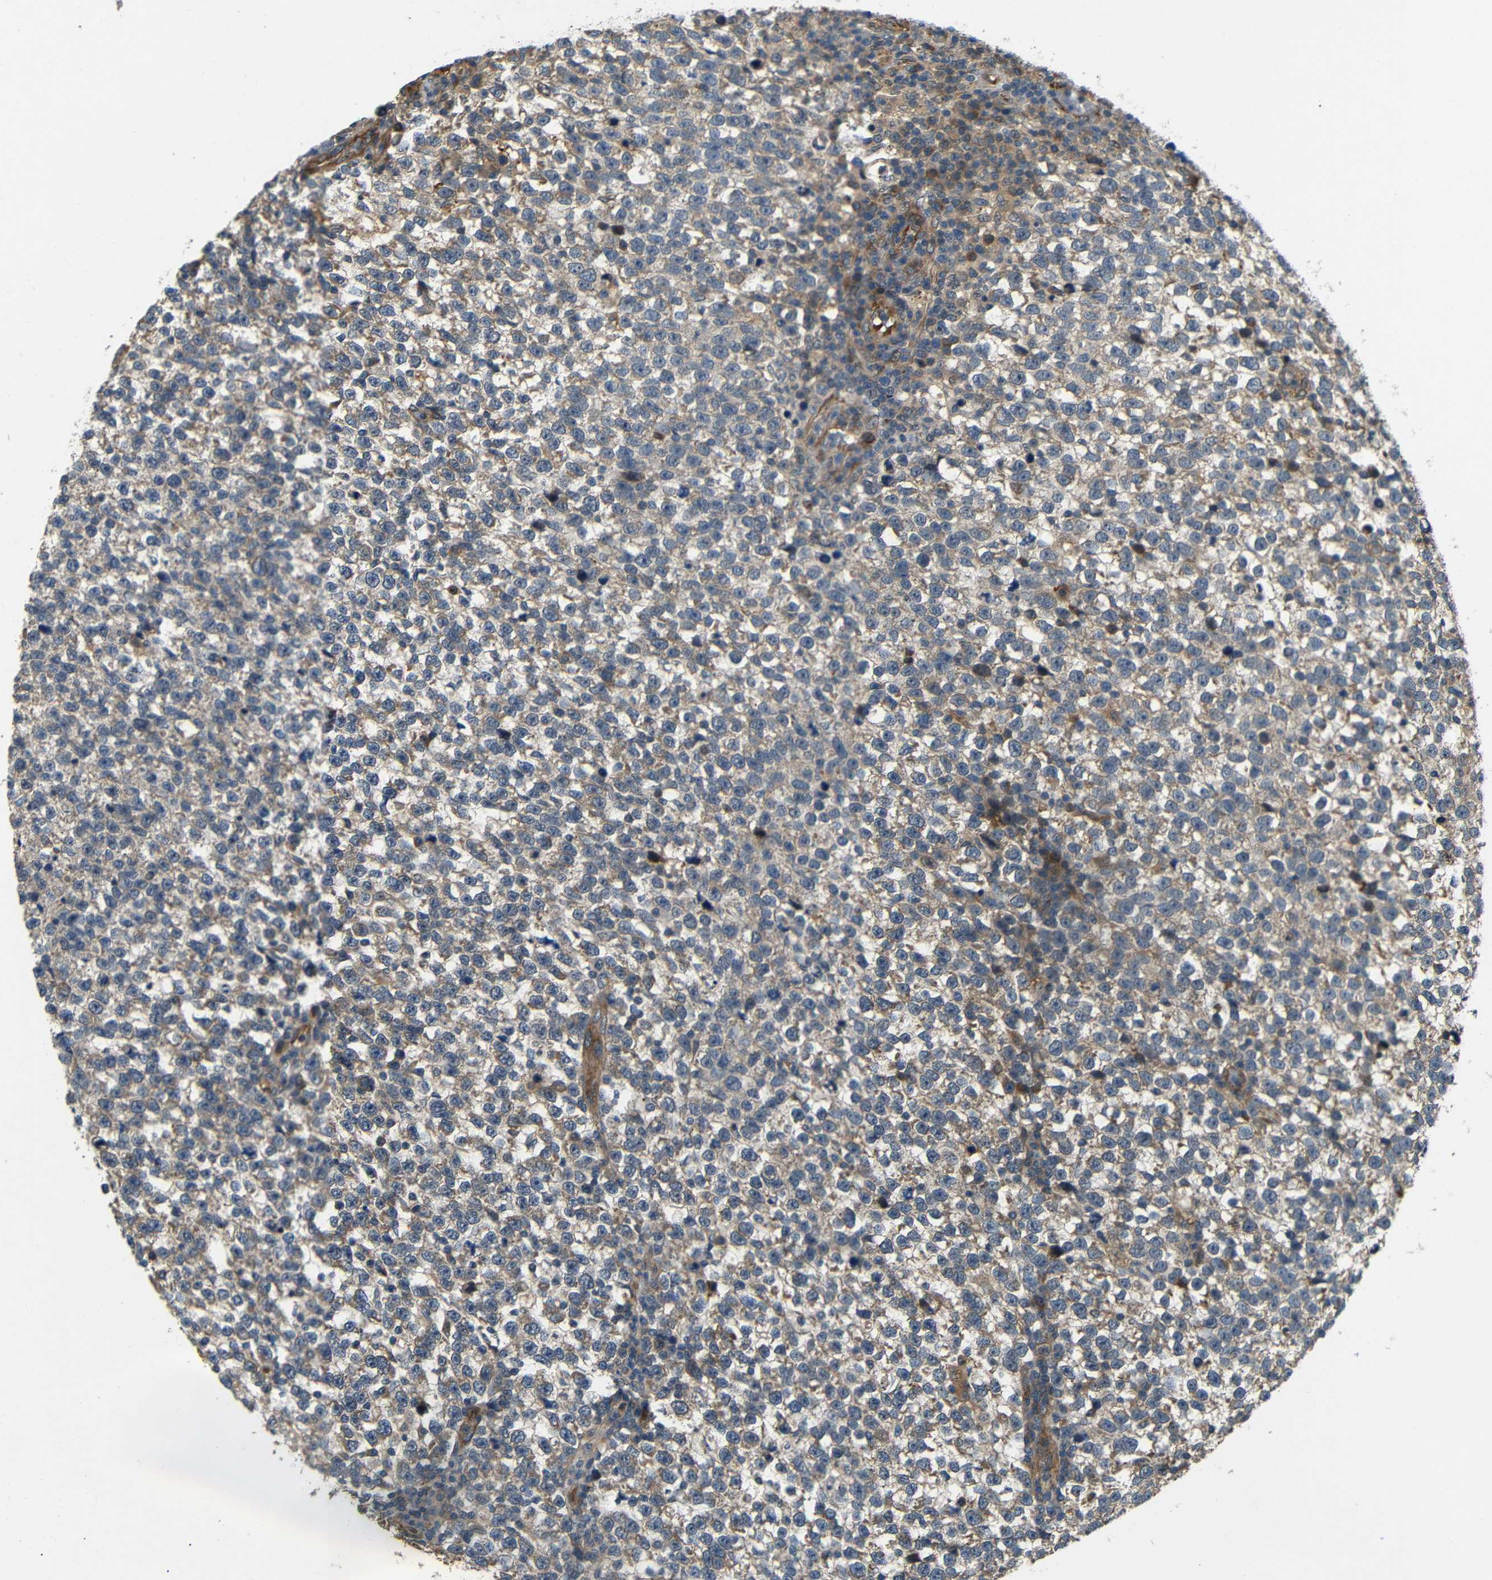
{"staining": {"intensity": "weak", "quantity": "<25%", "location": "cytoplasmic/membranous"}, "tissue": "testis cancer", "cell_type": "Tumor cells", "image_type": "cancer", "snomed": [{"axis": "morphology", "description": "Normal tissue, NOS"}, {"axis": "morphology", "description": "Seminoma, NOS"}, {"axis": "topography", "description": "Testis"}], "caption": "This micrograph is of testis cancer stained with immunohistochemistry to label a protein in brown with the nuclei are counter-stained blue. There is no staining in tumor cells.", "gene": "ATP7A", "patient": {"sex": "male", "age": 43}}